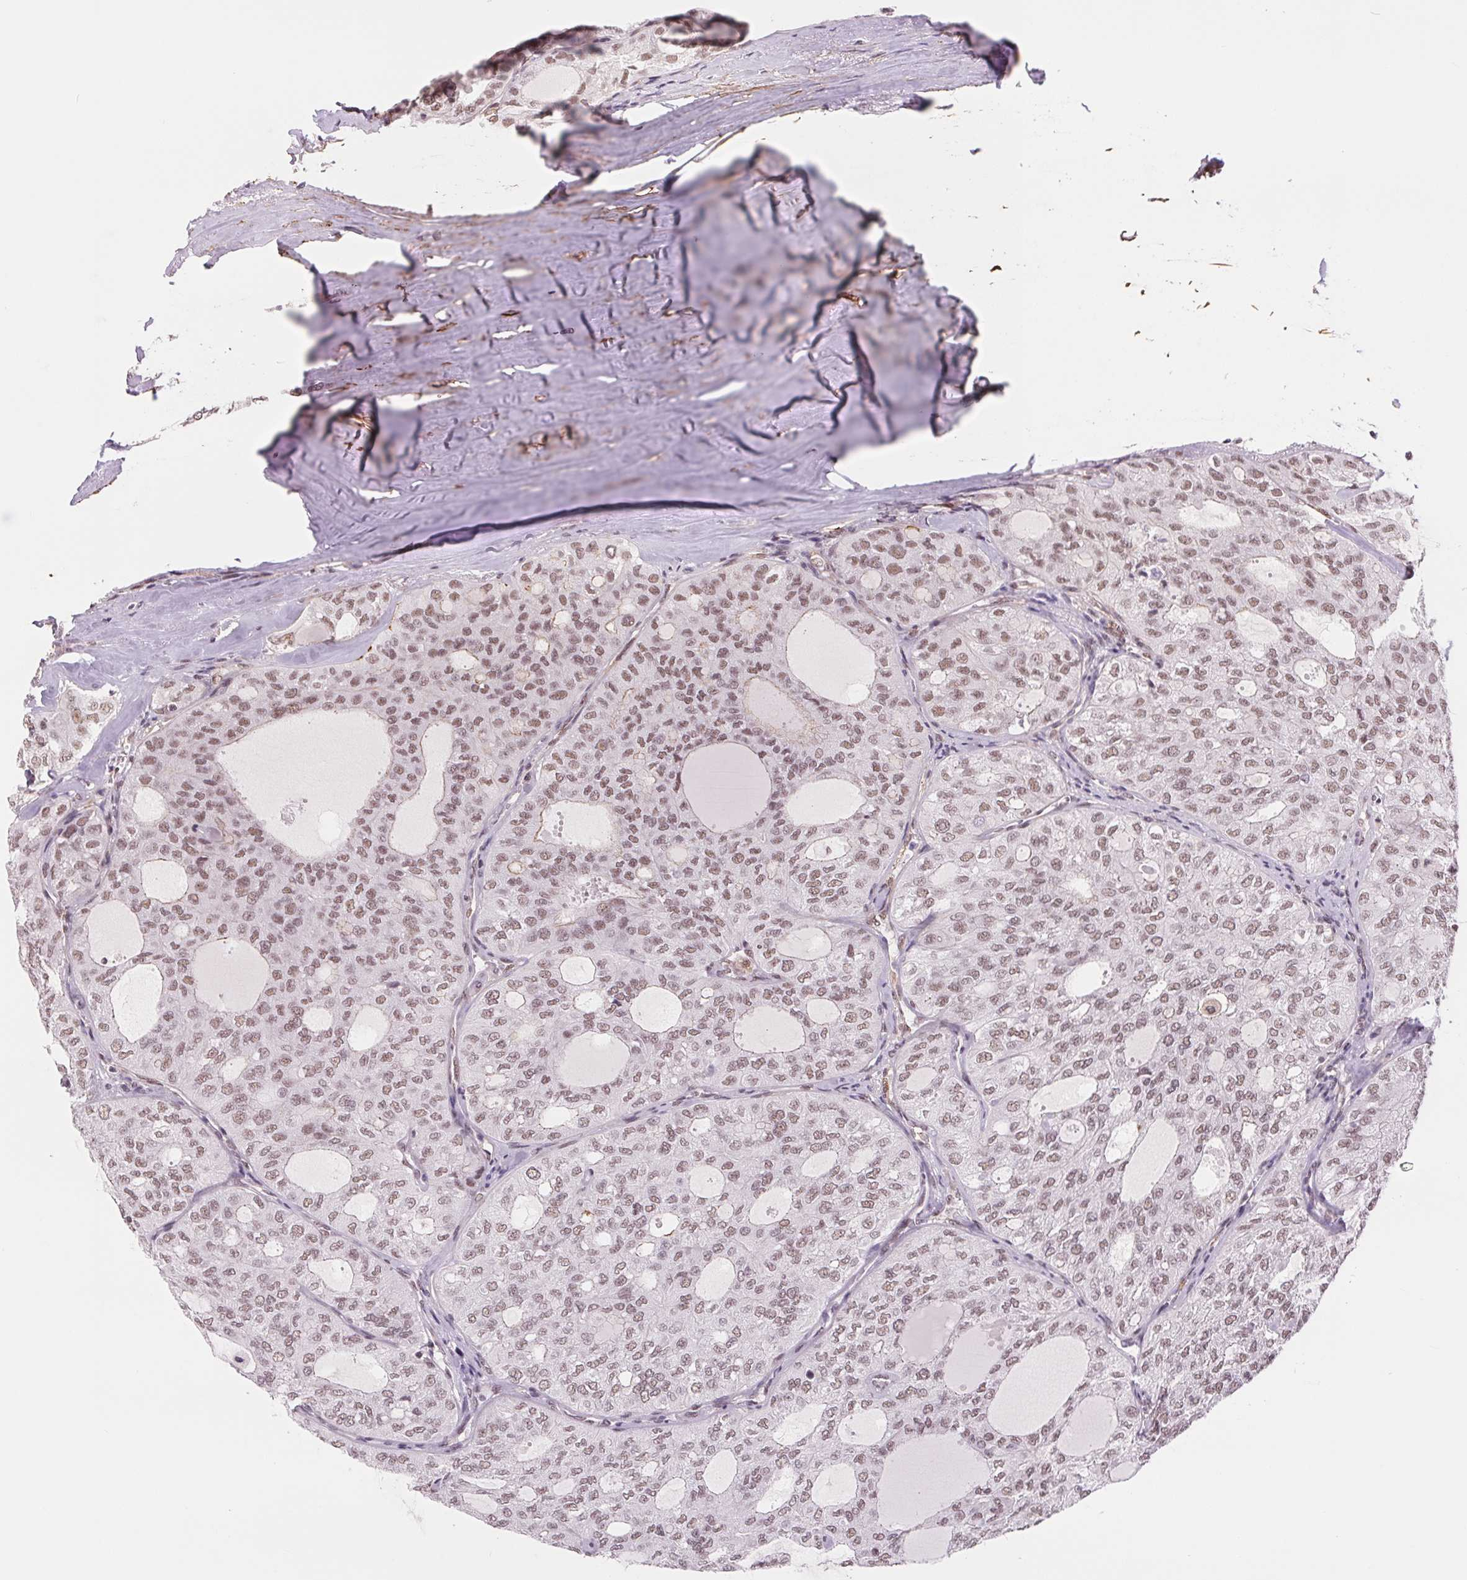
{"staining": {"intensity": "moderate", "quantity": ">75%", "location": "nuclear"}, "tissue": "thyroid cancer", "cell_type": "Tumor cells", "image_type": "cancer", "snomed": [{"axis": "morphology", "description": "Follicular adenoma carcinoma, NOS"}, {"axis": "topography", "description": "Thyroid gland"}], "caption": "The histopathology image demonstrates a brown stain indicating the presence of a protein in the nuclear of tumor cells in thyroid cancer (follicular adenoma carcinoma).", "gene": "BCAT1", "patient": {"sex": "male", "age": 75}}